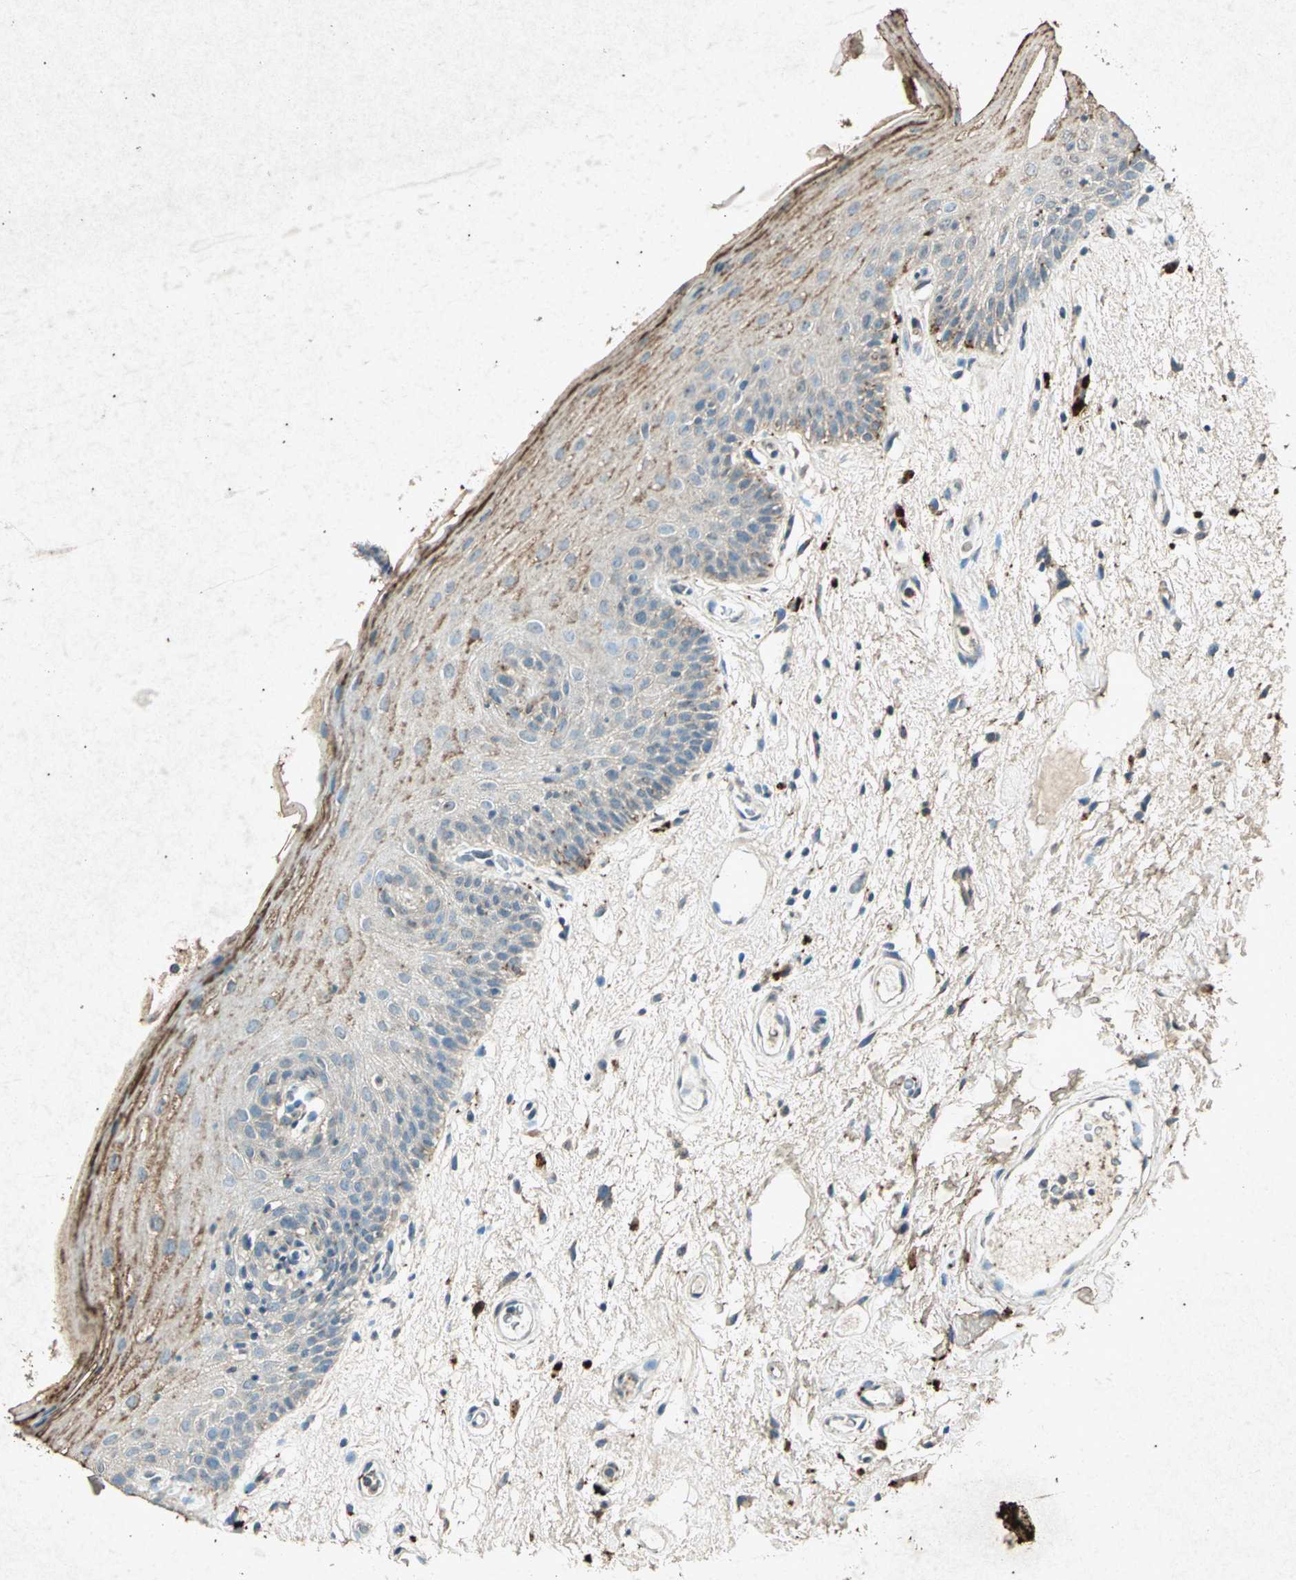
{"staining": {"intensity": "moderate", "quantity": "<25%", "location": "cytoplasmic/membranous"}, "tissue": "oral mucosa", "cell_type": "Squamous epithelial cells", "image_type": "normal", "snomed": [{"axis": "morphology", "description": "Normal tissue, NOS"}, {"axis": "morphology", "description": "Squamous cell carcinoma, NOS"}, {"axis": "topography", "description": "Skeletal muscle"}, {"axis": "topography", "description": "Oral tissue"}, {"axis": "topography", "description": "Head-Neck"}], "caption": "Squamous epithelial cells reveal moderate cytoplasmic/membranous expression in approximately <25% of cells in benign oral mucosa. (DAB (3,3'-diaminobenzidine) IHC, brown staining for protein, blue staining for nuclei).", "gene": "PSEN1", "patient": {"sex": "male", "age": 71}}